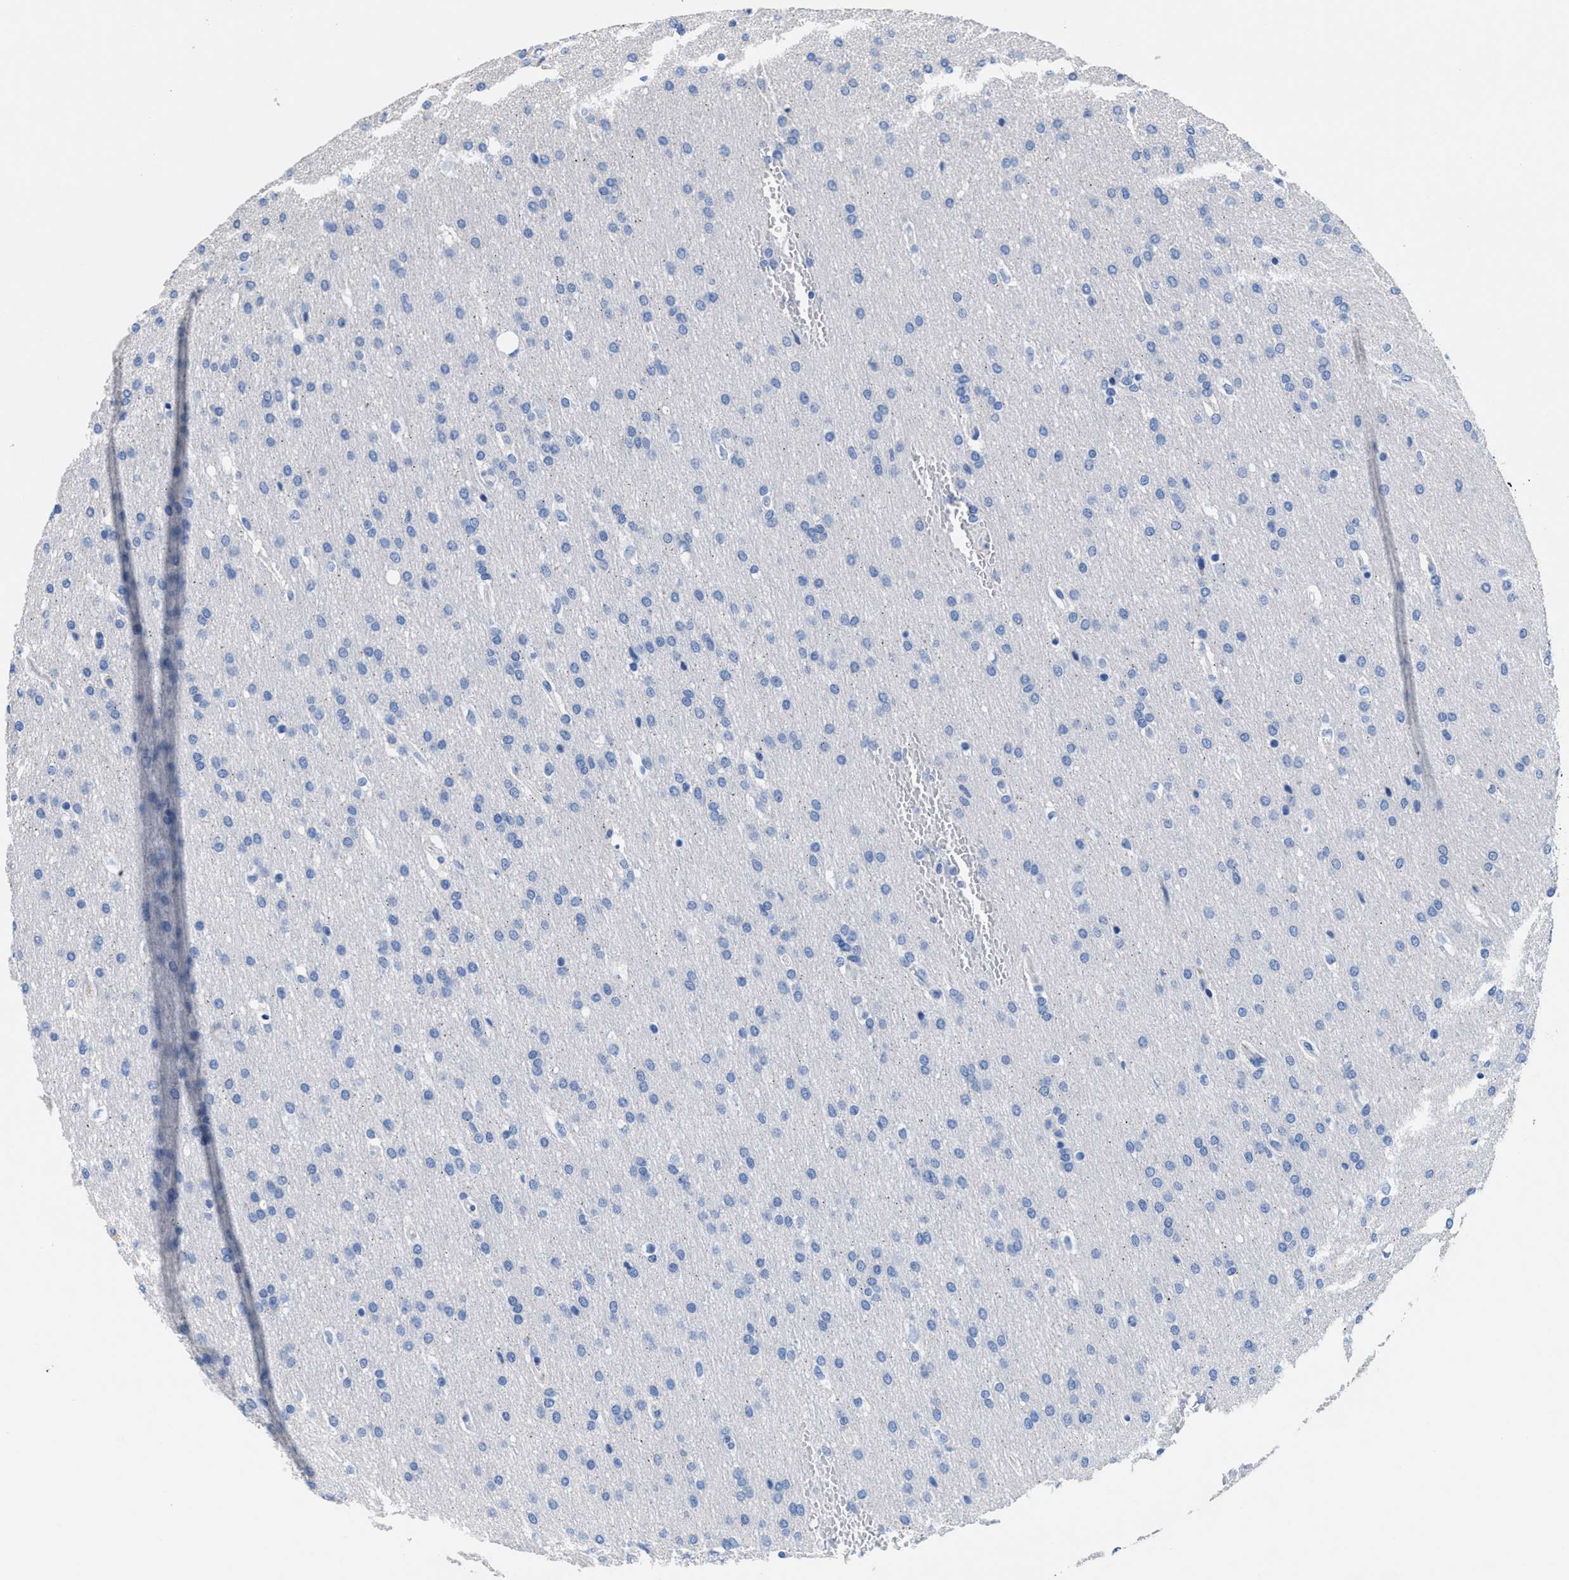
{"staining": {"intensity": "negative", "quantity": "none", "location": "none"}, "tissue": "glioma", "cell_type": "Tumor cells", "image_type": "cancer", "snomed": [{"axis": "morphology", "description": "Glioma, malignant, Low grade"}, {"axis": "topography", "description": "Brain"}], "caption": "Tumor cells are negative for protein expression in human glioma.", "gene": "SLFN13", "patient": {"sex": "female", "age": 37}}